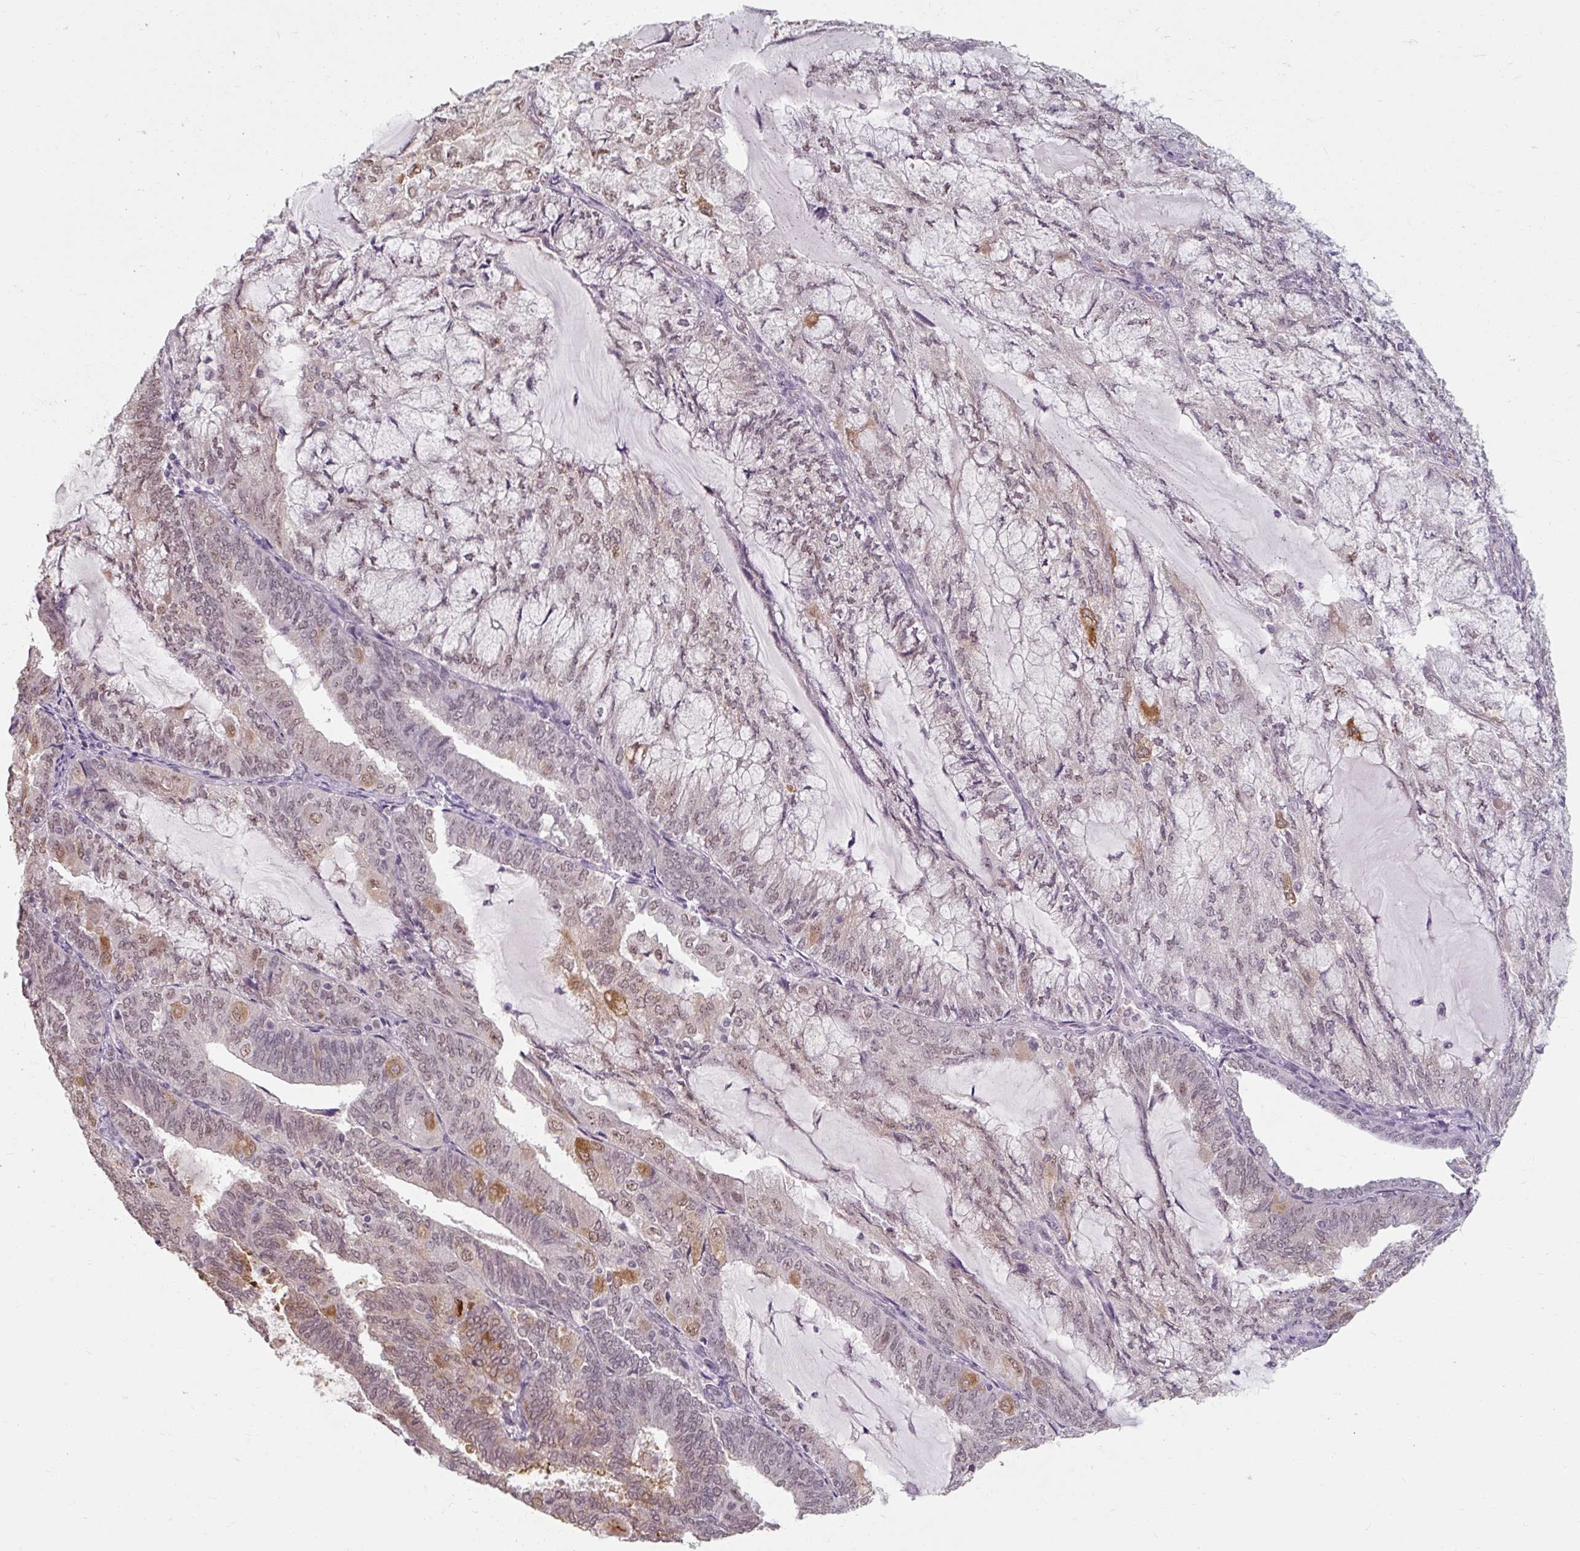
{"staining": {"intensity": "weak", "quantity": "<25%", "location": "nuclear"}, "tissue": "endometrial cancer", "cell_type": "Tumor cells", "image_type": "cancer", "snomed": [{"axis": "morphology", "description": "Adenocarcinoma, NOS"}, {"axis": "topography", "description": "Endometrium"}], "caption": "High magnification brightfield microscopy of endometrial cancer (adenocarcinoma) stained with DAB (3,3'-diaminobenzidine) (brown) and counterstained with hematoxylin (blue): tumor cells show no significant positivity.", "gene": "ZFTRAF1", "patient": {"sex": "female", "age": 81}}